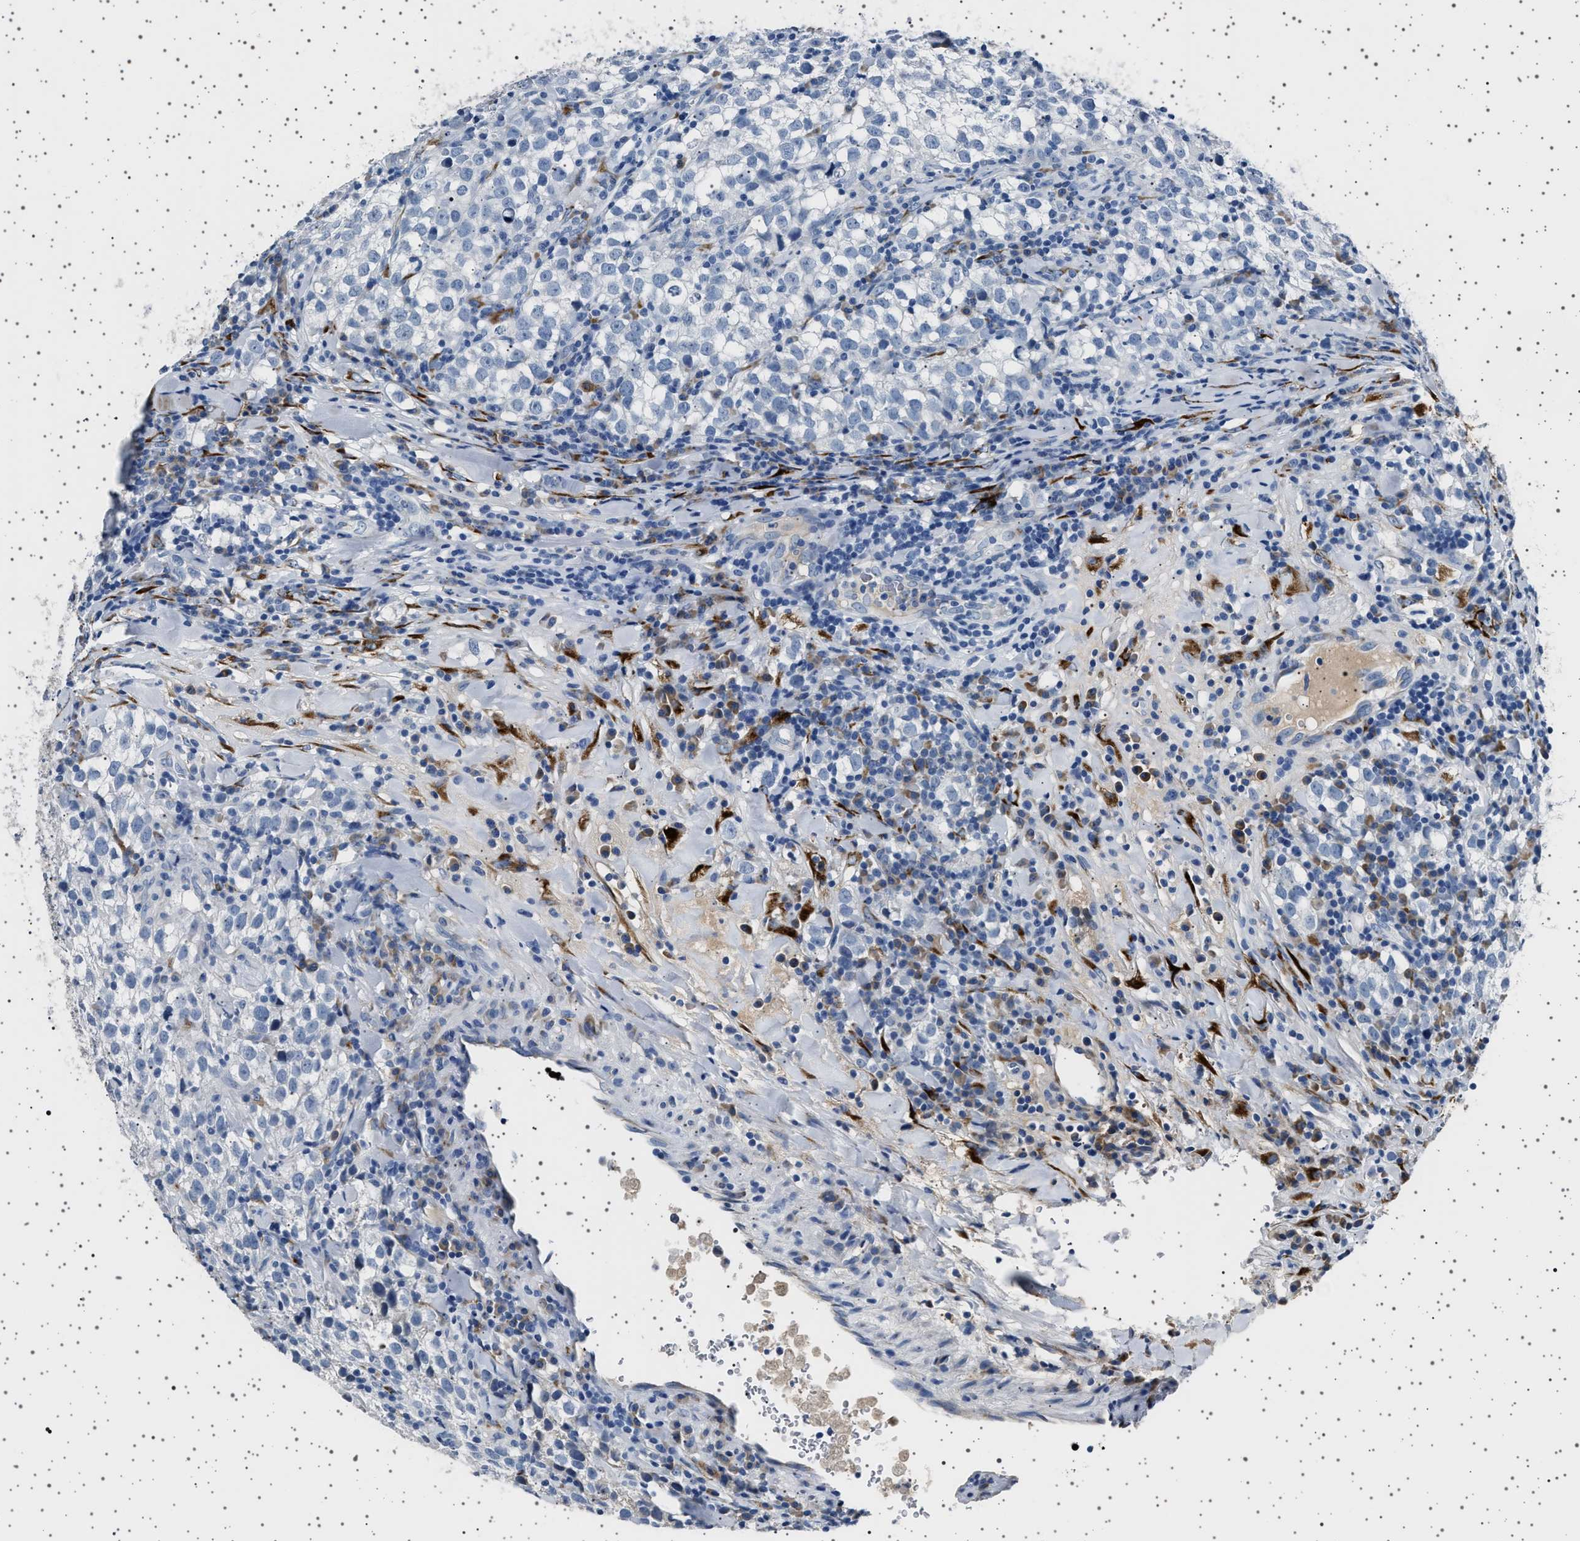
{"staining": {"intensity": "negative", "quantity": "none", "location": "none"}, "tissue": "testis cancer", "cell_type": "Tumor cells", "image_type": "cancer", "snomed": [{"axis": "morphology", "description": "Seminoma, NOS"}, {"axis": "morphology", "description": "Carcinoma, Embryonal, NOS"}, {"axis": "topography", "description": "Testis"}], "caption": "This is an IHC histopathology image of human testis cancer (seminoma). There is no staining in tumor cells.", "gene": "FTCD", "patient": {"sex": "male", "age": 36}}